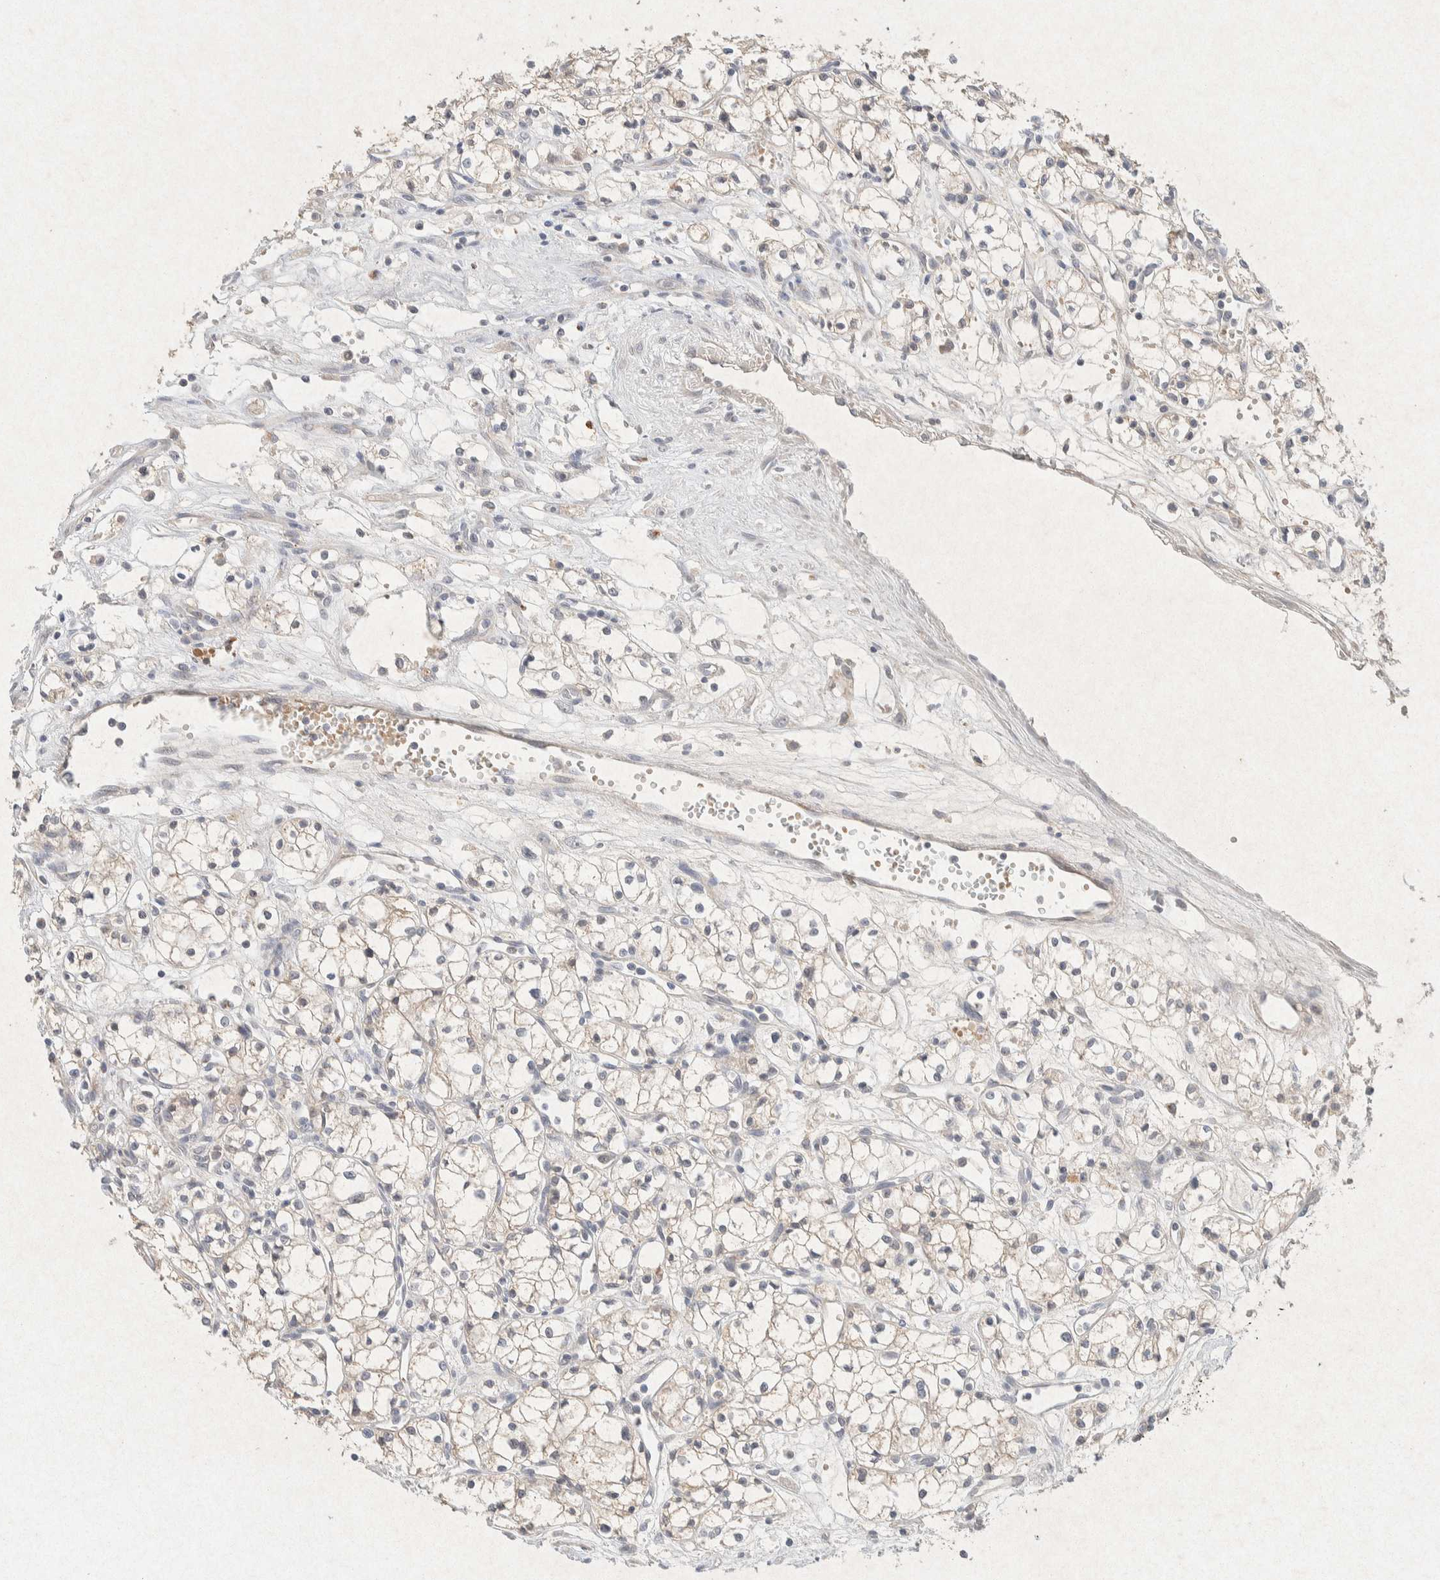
{"staining": {"intensity": "weak", "quantity": "<25%", "location": "cytoplasmic/membranous"}, "tissue": "renal cancer", "cell_type": "Tumor cells", "image_type": "cancer", "snomed": [{"axis": "morphology", "description": "Normal tissue, NOS"}, {"axis": "morphology", "description": "Adenocarcinoma, NOS"}, {"axis": "topography", "description": "Kidney"}], "caption": "Adenocarcinoma (renal) stained for a protein using immunohistochemistry (IHC) exhibits no expression tumor cells.", "gene": "GNAI1", "patient": {"sex": "male", "age": 59}}